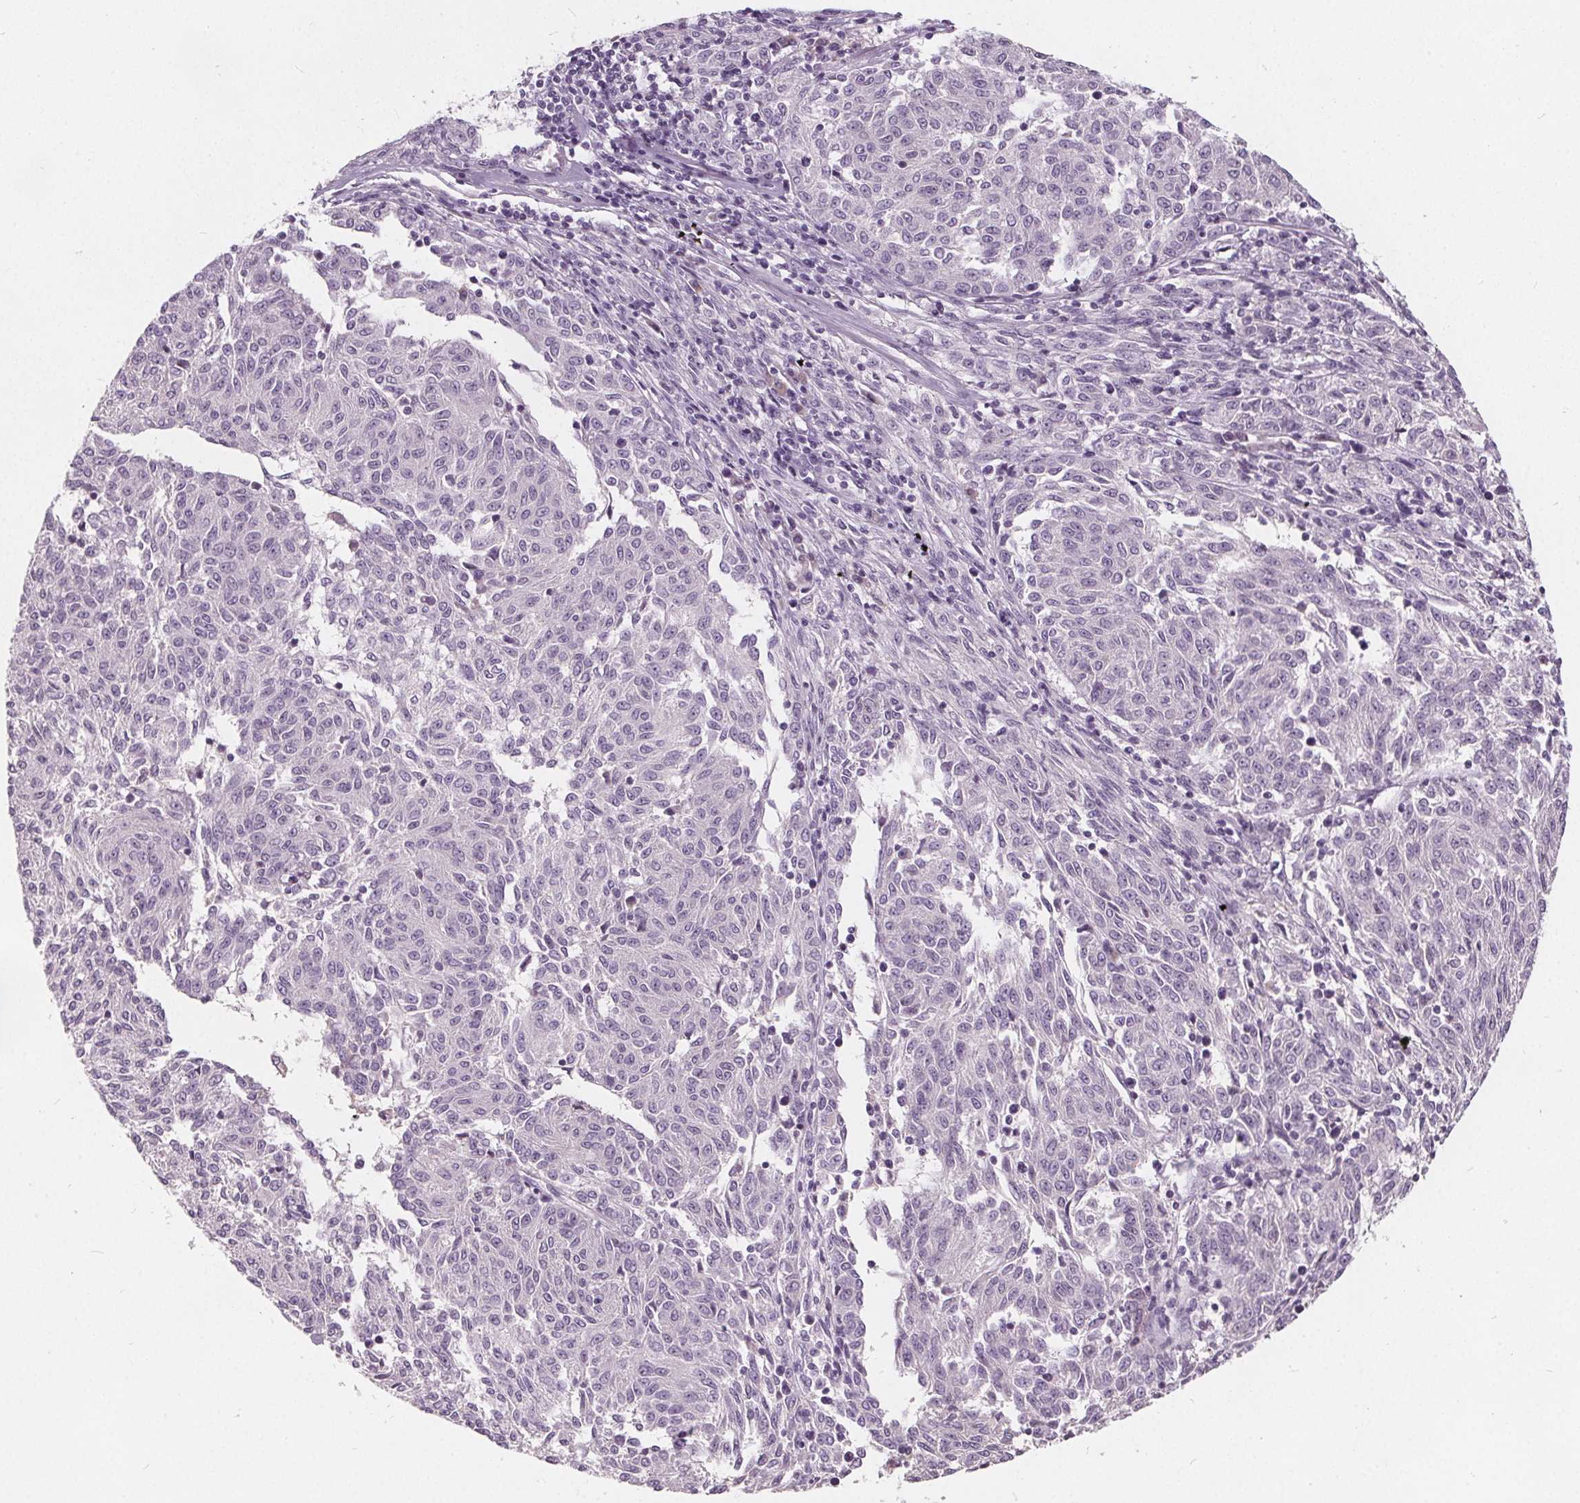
{"staining": {"intensity": "negative", "quantity": "none", "location": "none"}, "tissue": "melanoma", "cell_type": "Tumor cells", "image_type": "cancer", "snomed": [{"axis": "morphology", "description": "Malignant melanoma, NOS"}, {"axis": "topography", "description": "Skin"}], "caption": "A micrograph of melanoma stained for a protein displays no brown staining in tumor cells. Nuclei are stained in blue.", "gene": "PLA2G2E", "patient": {"sex": "female", "age": 72}}